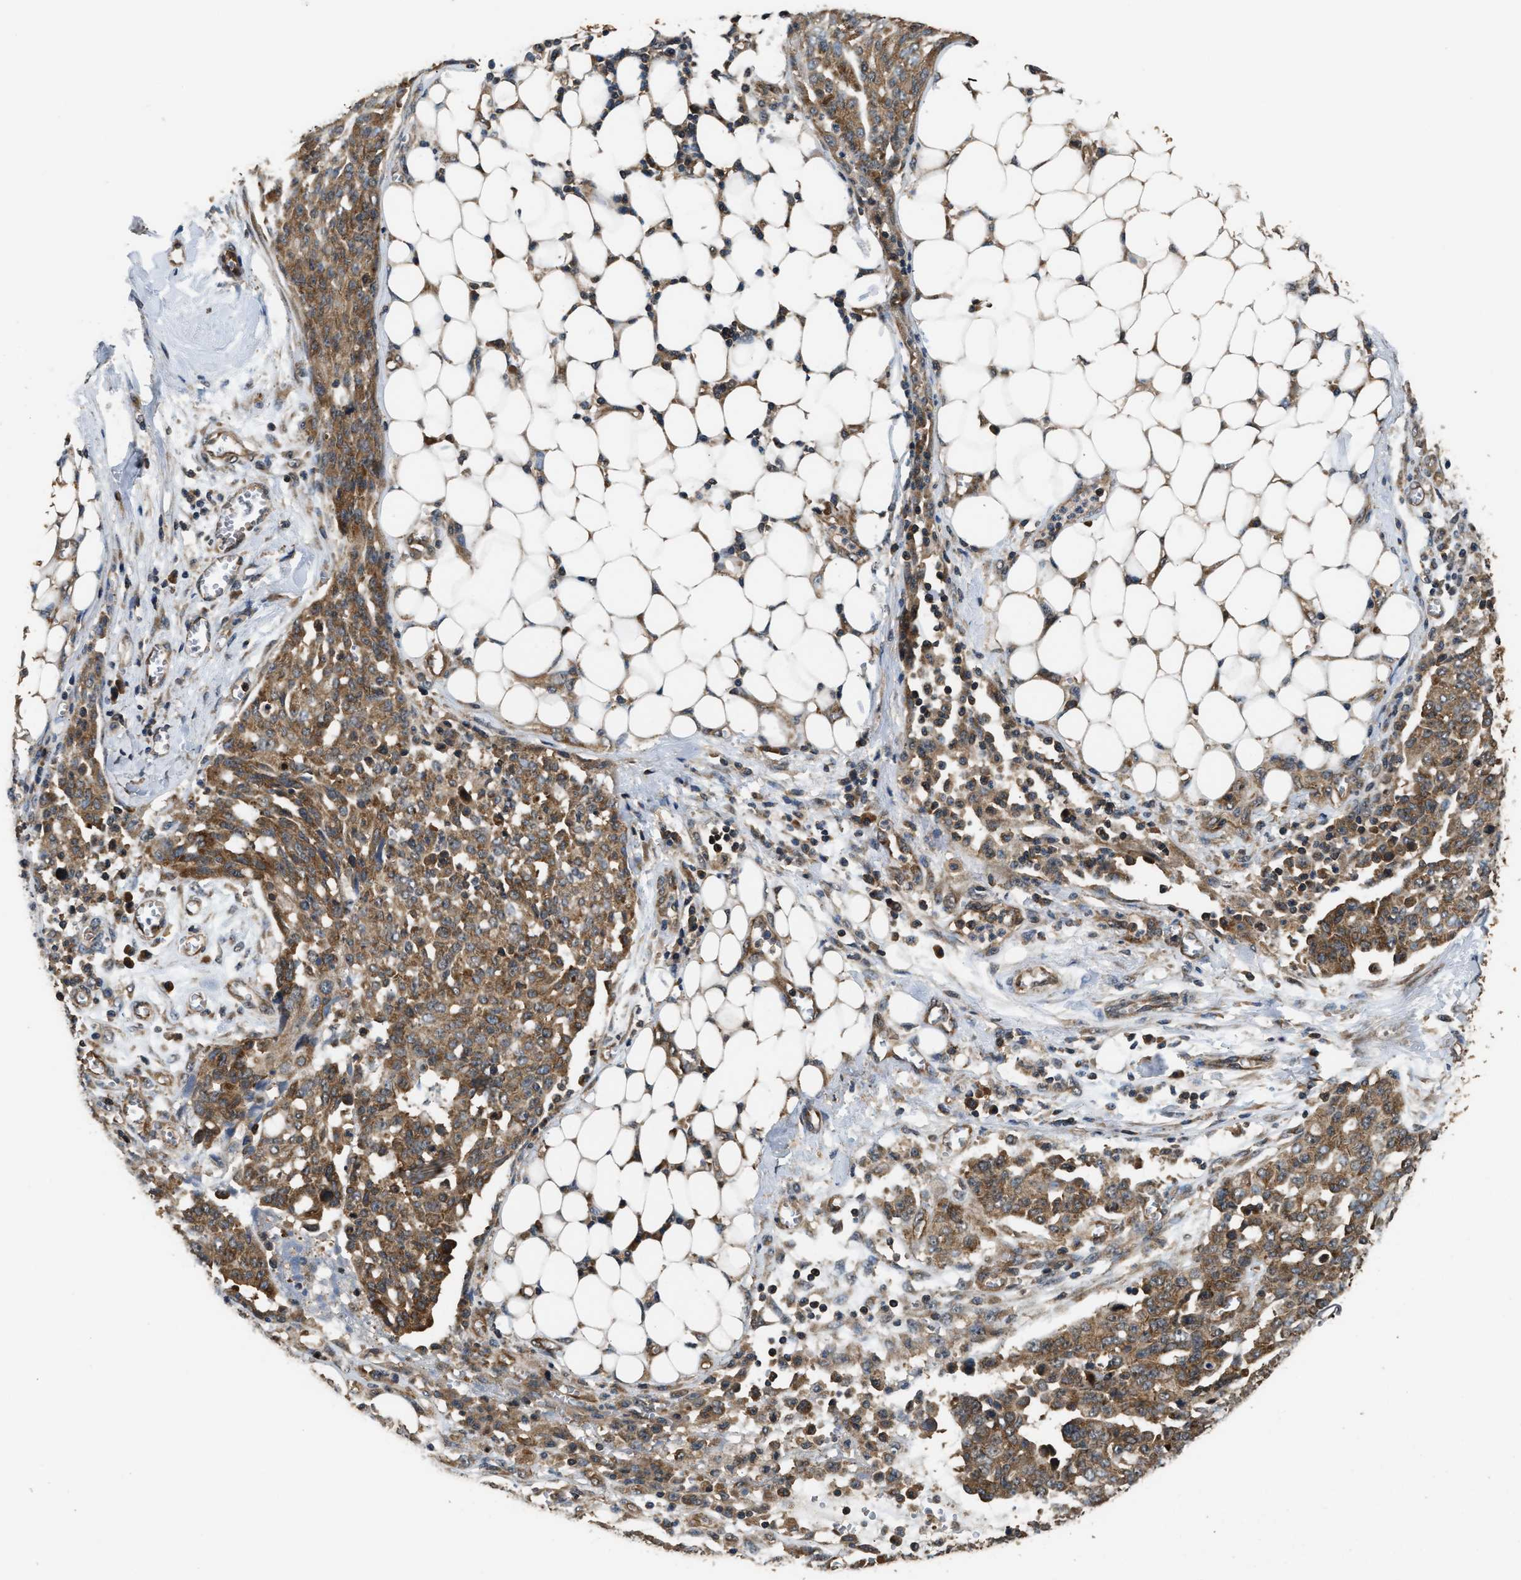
{"staining": {"intensity": "moderate", "quantity": ">75%", "location": "cytoplasmic/membranous"}, "tissue": "ovarian cancer", "cell_type": "Tumor cells", "image_type": "cancer", "snomed": [{"axis": "morphology", "description": "Cystadenocarcinoma, serous, NOS"}, {"axis": "topography", "description": "Soft tissue"}, {"axis": "topography", "description": "Ovary"}], "caption": "Immunohistochemistry (IHC) photomicrograph of neoplastic tissue: ovarian cancer (serous cystadenocarcinoma) stained using IHC shows medium levels of moderate protein expression localized specifically in the cytoplasmic/membranous of tumor cells, appearing as a cytoplasmic/membranous brown color.", "gene": "DNAJC2", "patient": {"sex": "female", "age": 57}}